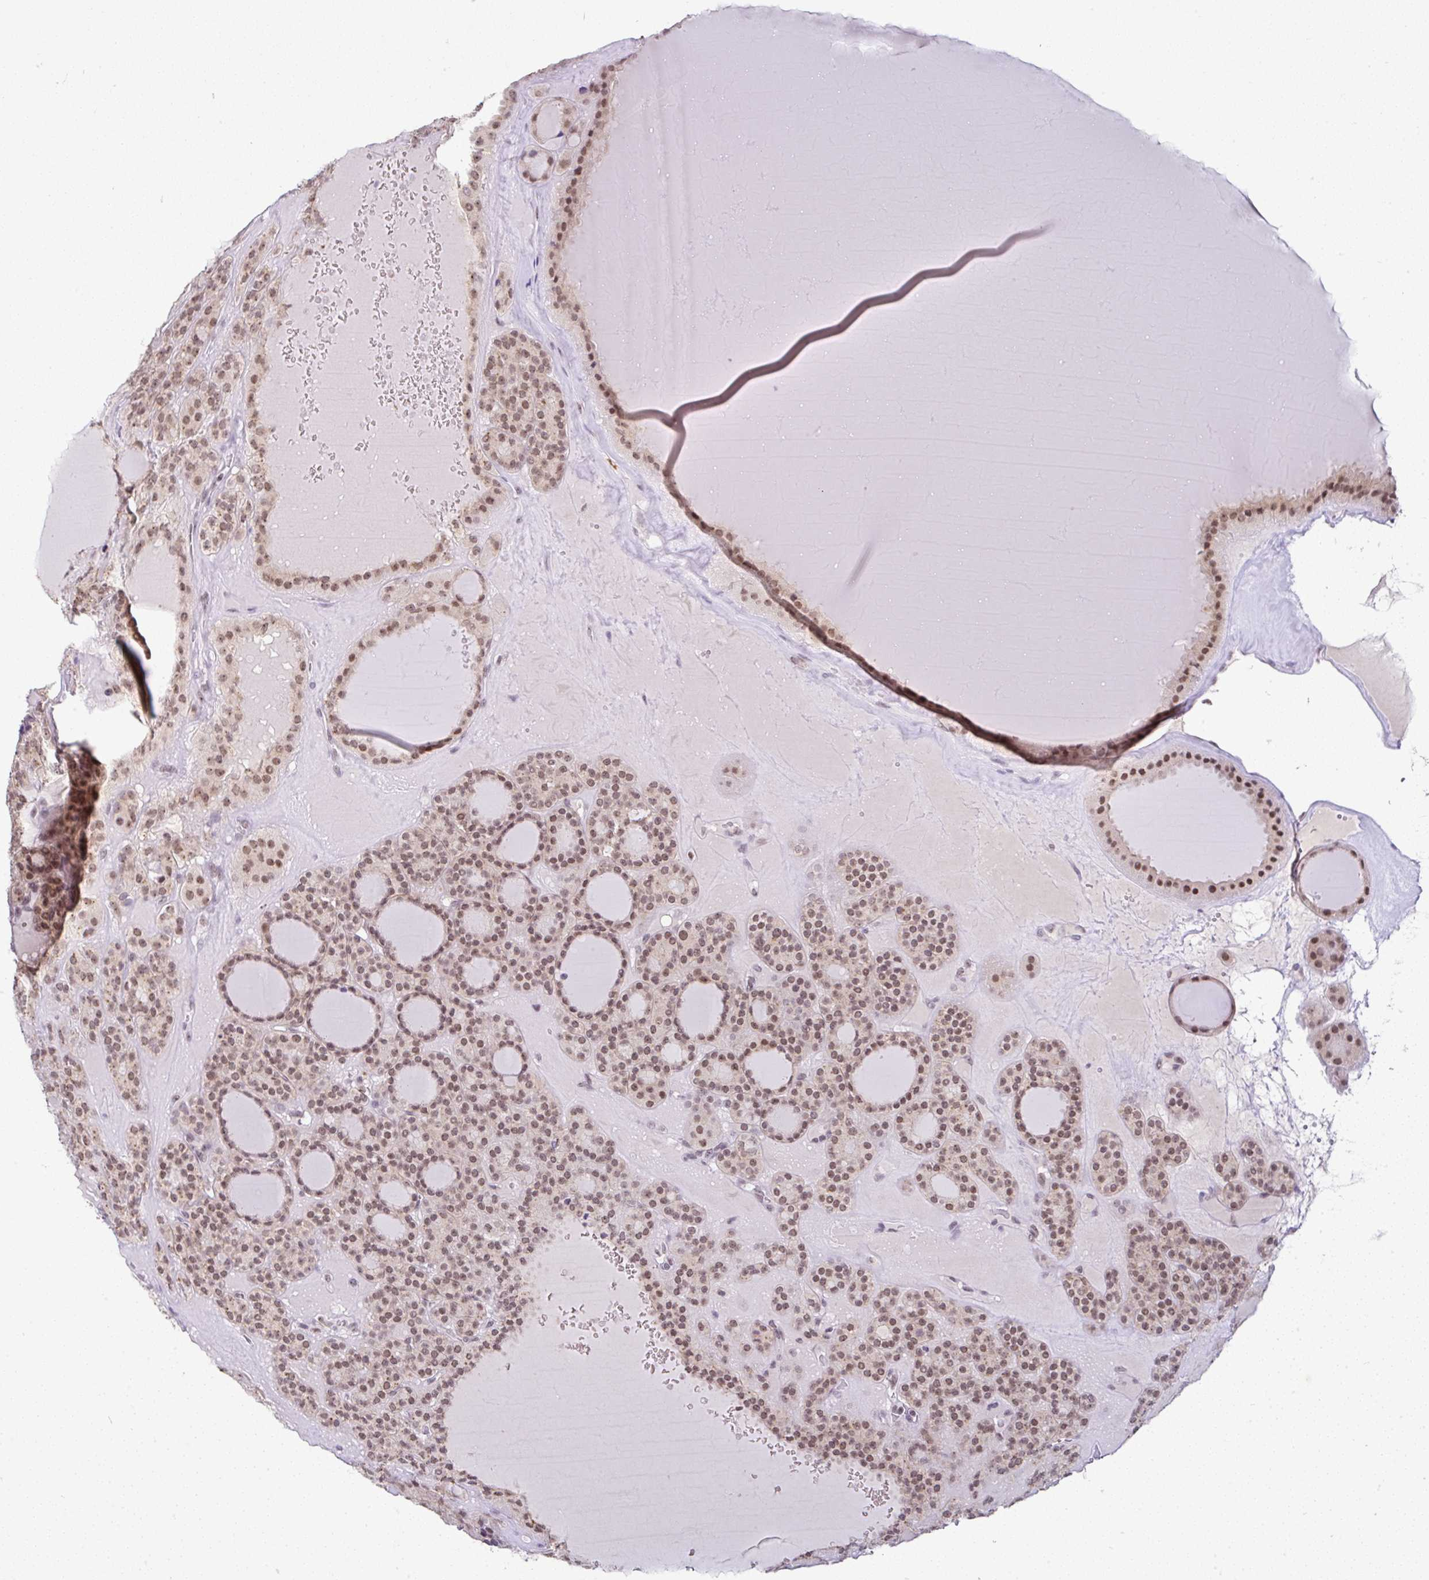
{"staining": {"intensity": "moderate", "quantity": ">75%", "location": "nuclear"}, "tissue": "thyroid cancer", "cell_type": "Tumor cells", "image_type": "cancer", "snomed": [{"axis": "morphology", "description": "Follicular adenoma carcinoma, NOS"}, {"axis": "topography", "description": "Thyroid gland"}], "caption": "A brown stain shows moderate nuclear positivity of a protein in human thyroid cancer (follicular adenoma carcinoma) tumor cells. The protein is shown in brown color, while the nuclei are stained blue.", "gene": "PTPN2", "patient": {"sex": "female", "age": 63}}